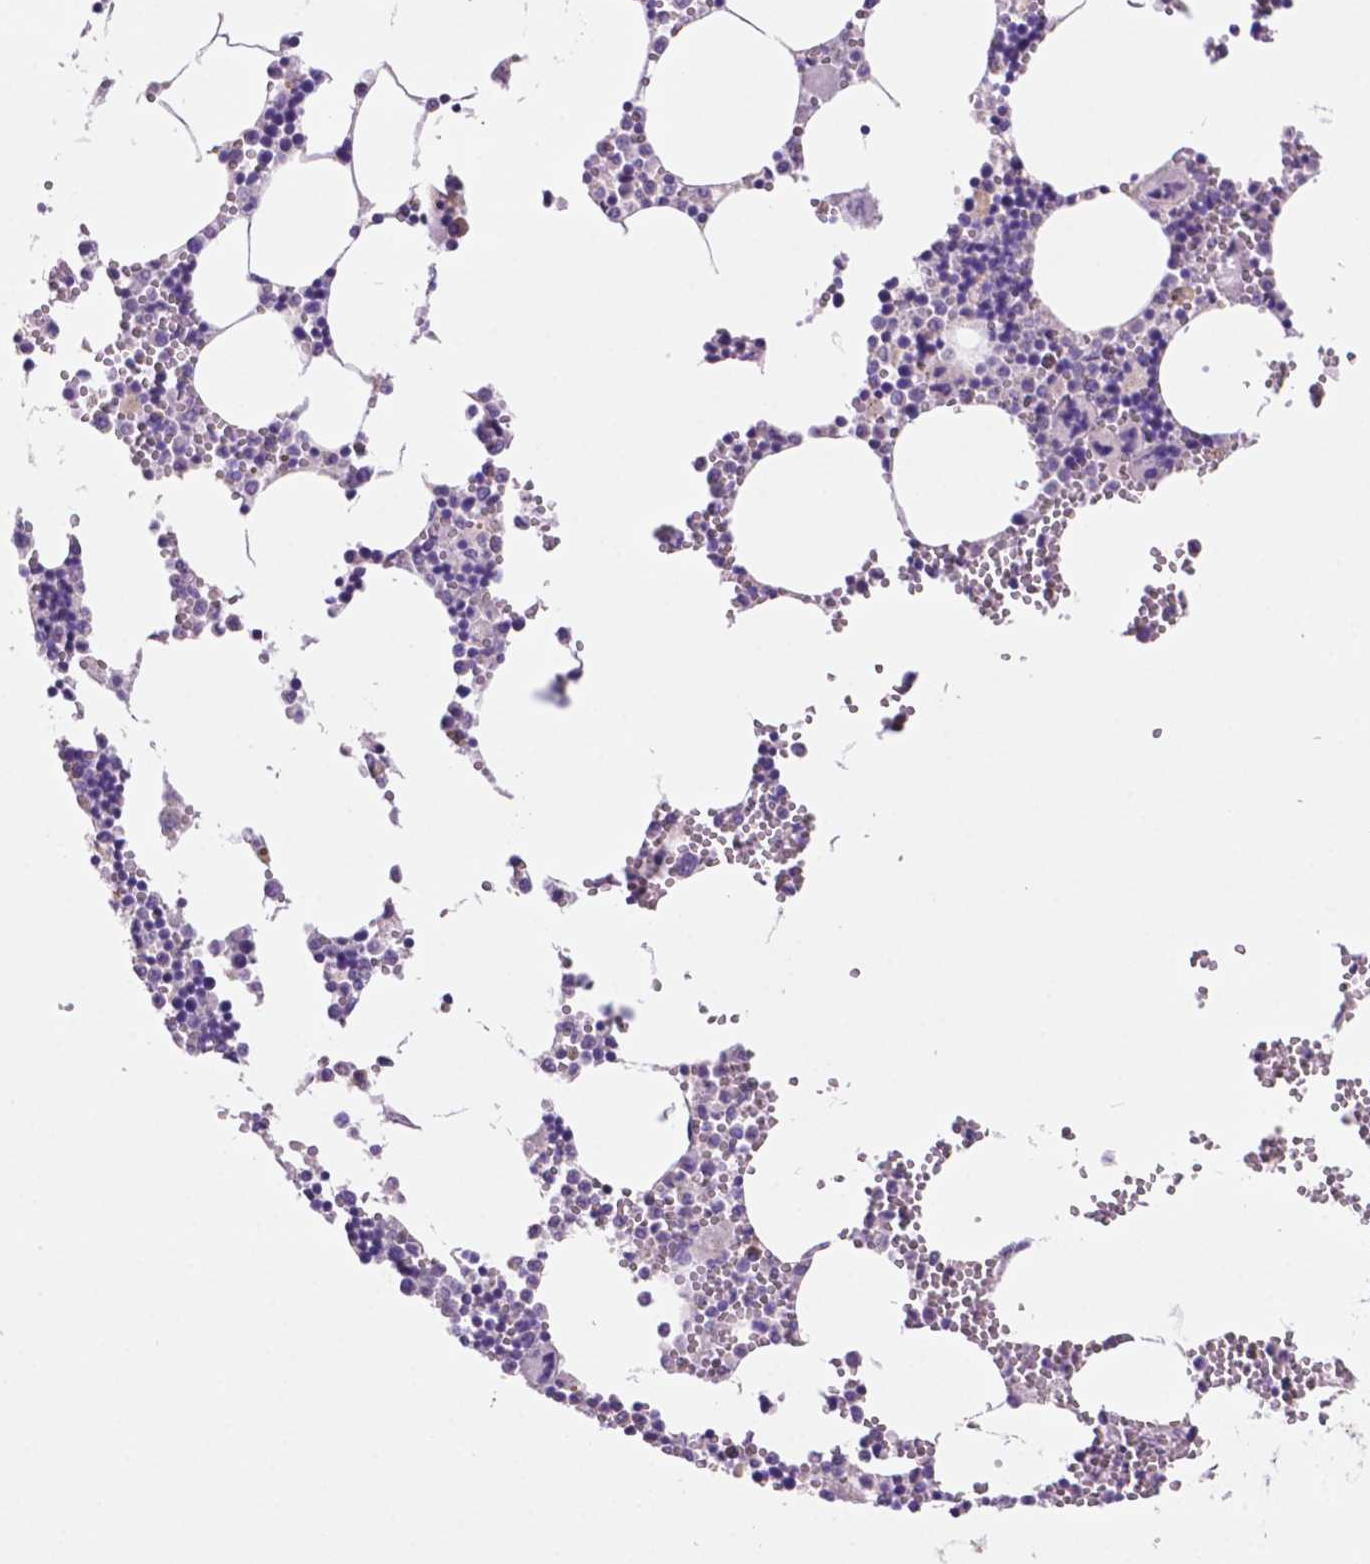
{"staining": {"intensity": "negative", "quantity": "none", "location": "none"}, "tissue": "bone marrow", "cell_type": "Hematopoietic cells", "image_type": "normal", "snomed": [{"axis": "morphology", "description": "Normal tissue, NOS"}, {"axis": "topography", "description": "Bone marrow"}], "caption": "Human bone marrow stained for a protein using immunohistochemistry (IHC) exhibits no positivity in hematopoietic cells.", "gene": "PRPS2", "patient": {"sex": "male", "age": 54}}